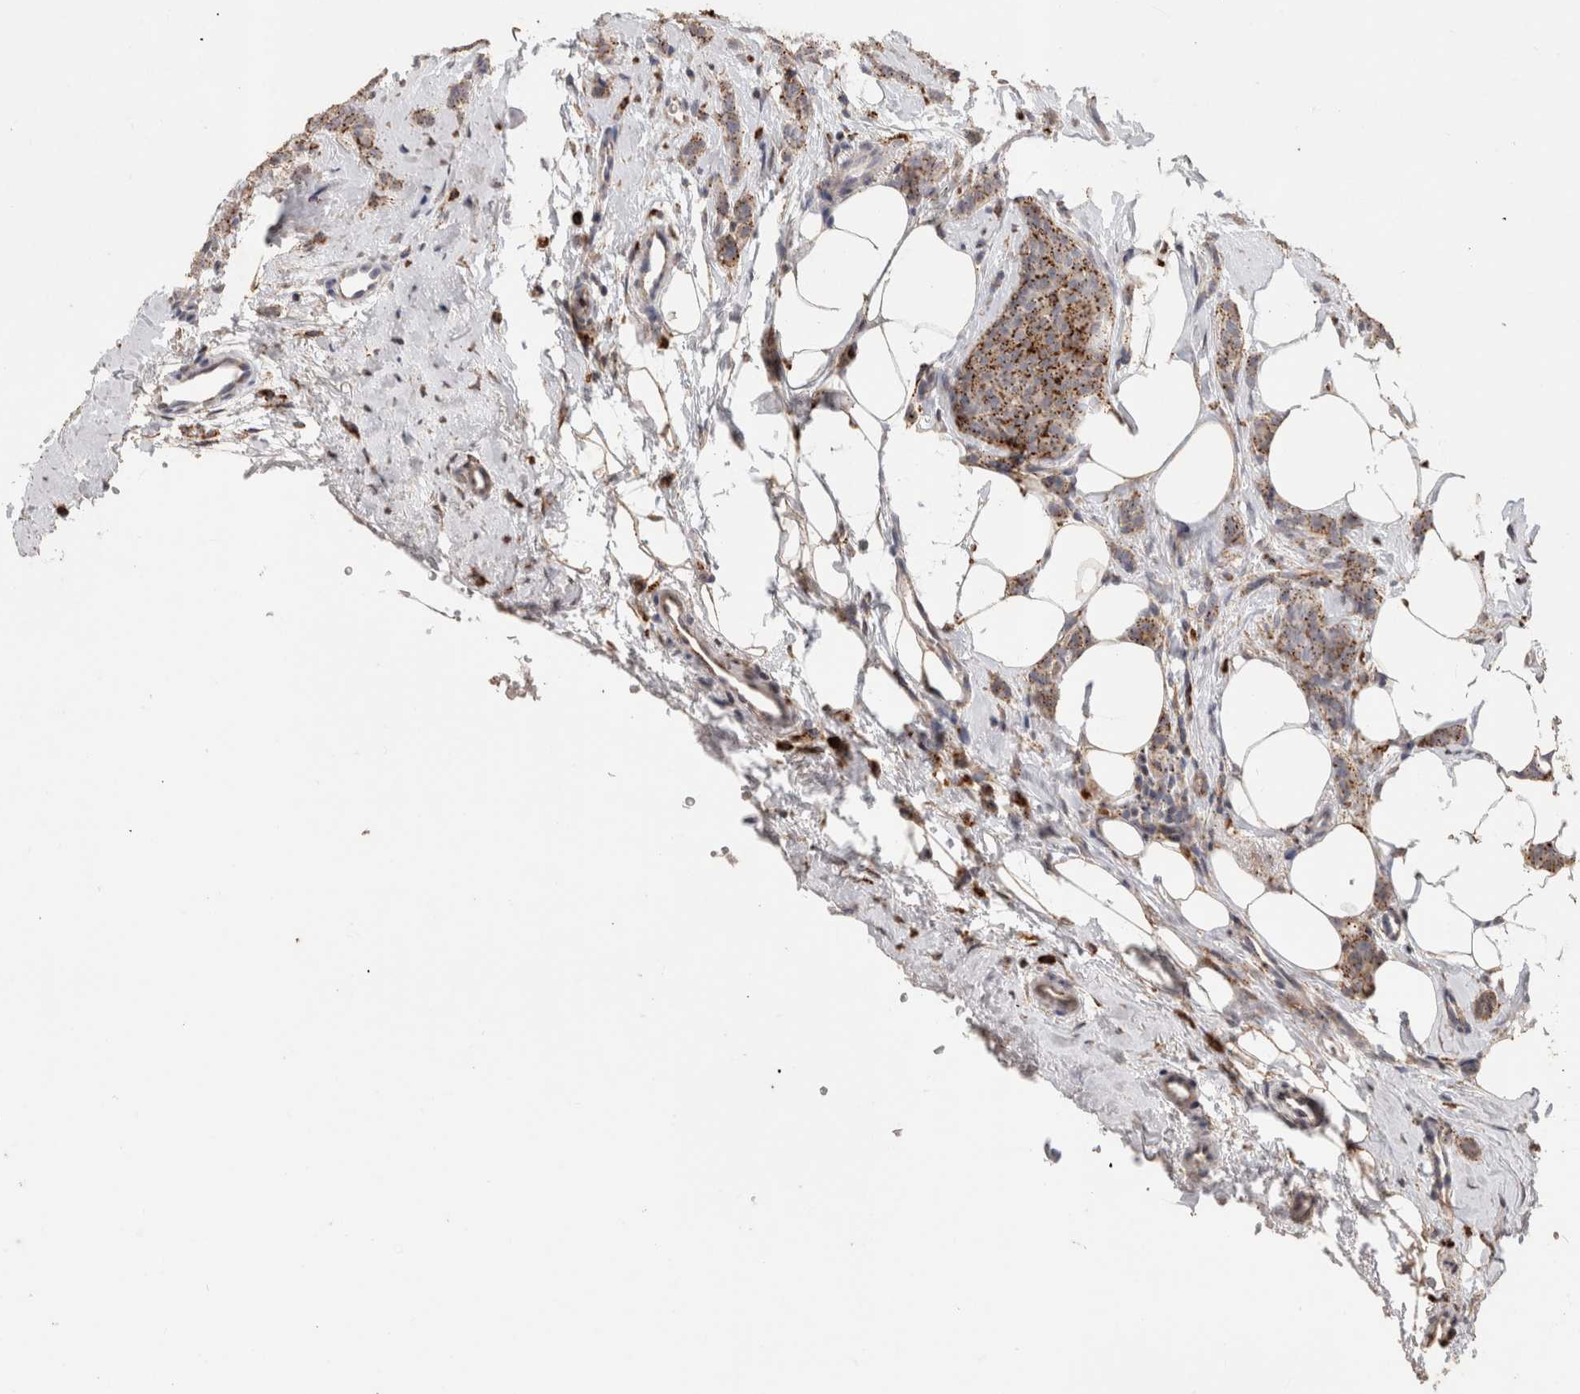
{"staining": {"intensity": "strong", "quantity": ">75%", "location": "cytoplasmic/membranous"}, "tissue": "breast cancer", "cell_type": "Tumor cells", "image_type": "cancer", "snomed": [{"axis": "morphology", "description": "Lobular carcinoma"}, {"axis": "topography", "description": "Skin"}, {"axis": "topography", "description": "Breast"}], "caption": "High-power microscopy captured an IHC histopathology image of breast lobular carcinoma, revealing strong cytoplasmic/membranous staining in approximately >75% of tumor cells. (Stains: DAB in brown, nuclei in blue, Microscopy: brightfield microscopy at high magnification).", "gene": "ARSA", "patient": {"sex": "female", "age": 46}}